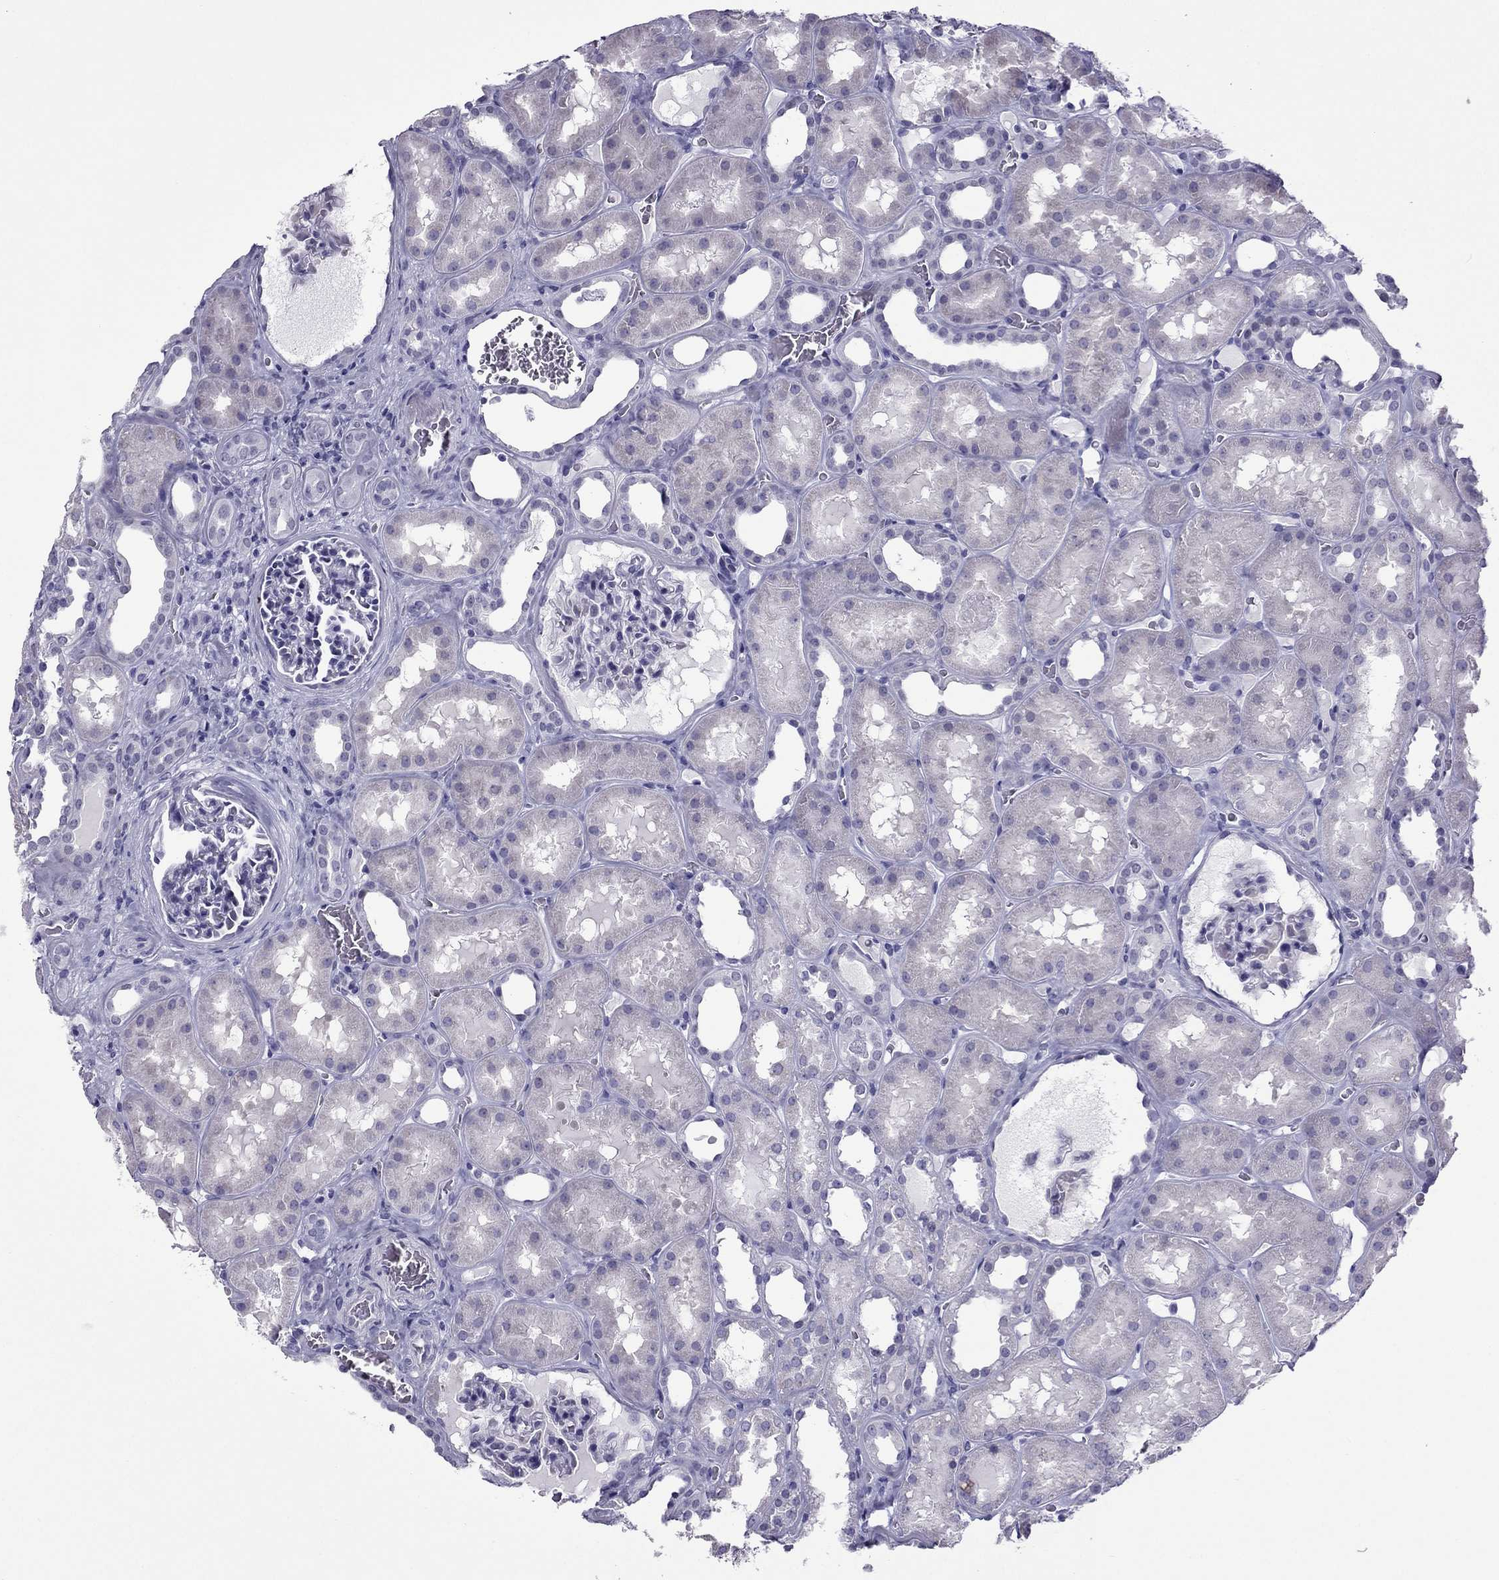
{"staining": {"intensity": "negative", "quantity": "none", "location": "none"}, "tissue": "kidney", "cell_type": "Cells in glomeruli", "image_type": "normal", "snomed": [{"axis": "morphology", "description": "Normal tissue, NOS"}, {"axis": "topography", "description": "Kidney"}], "caption": "Immunohistochemistry (IHC) of normal human kidney reveals no expression in cells in glomeruli. (Brightfield microscopy of DAB immunohistochemistry (IHC) at high magnification).", "gene": "MYLK3", "patient": {"sex": "female", "age": 41}}